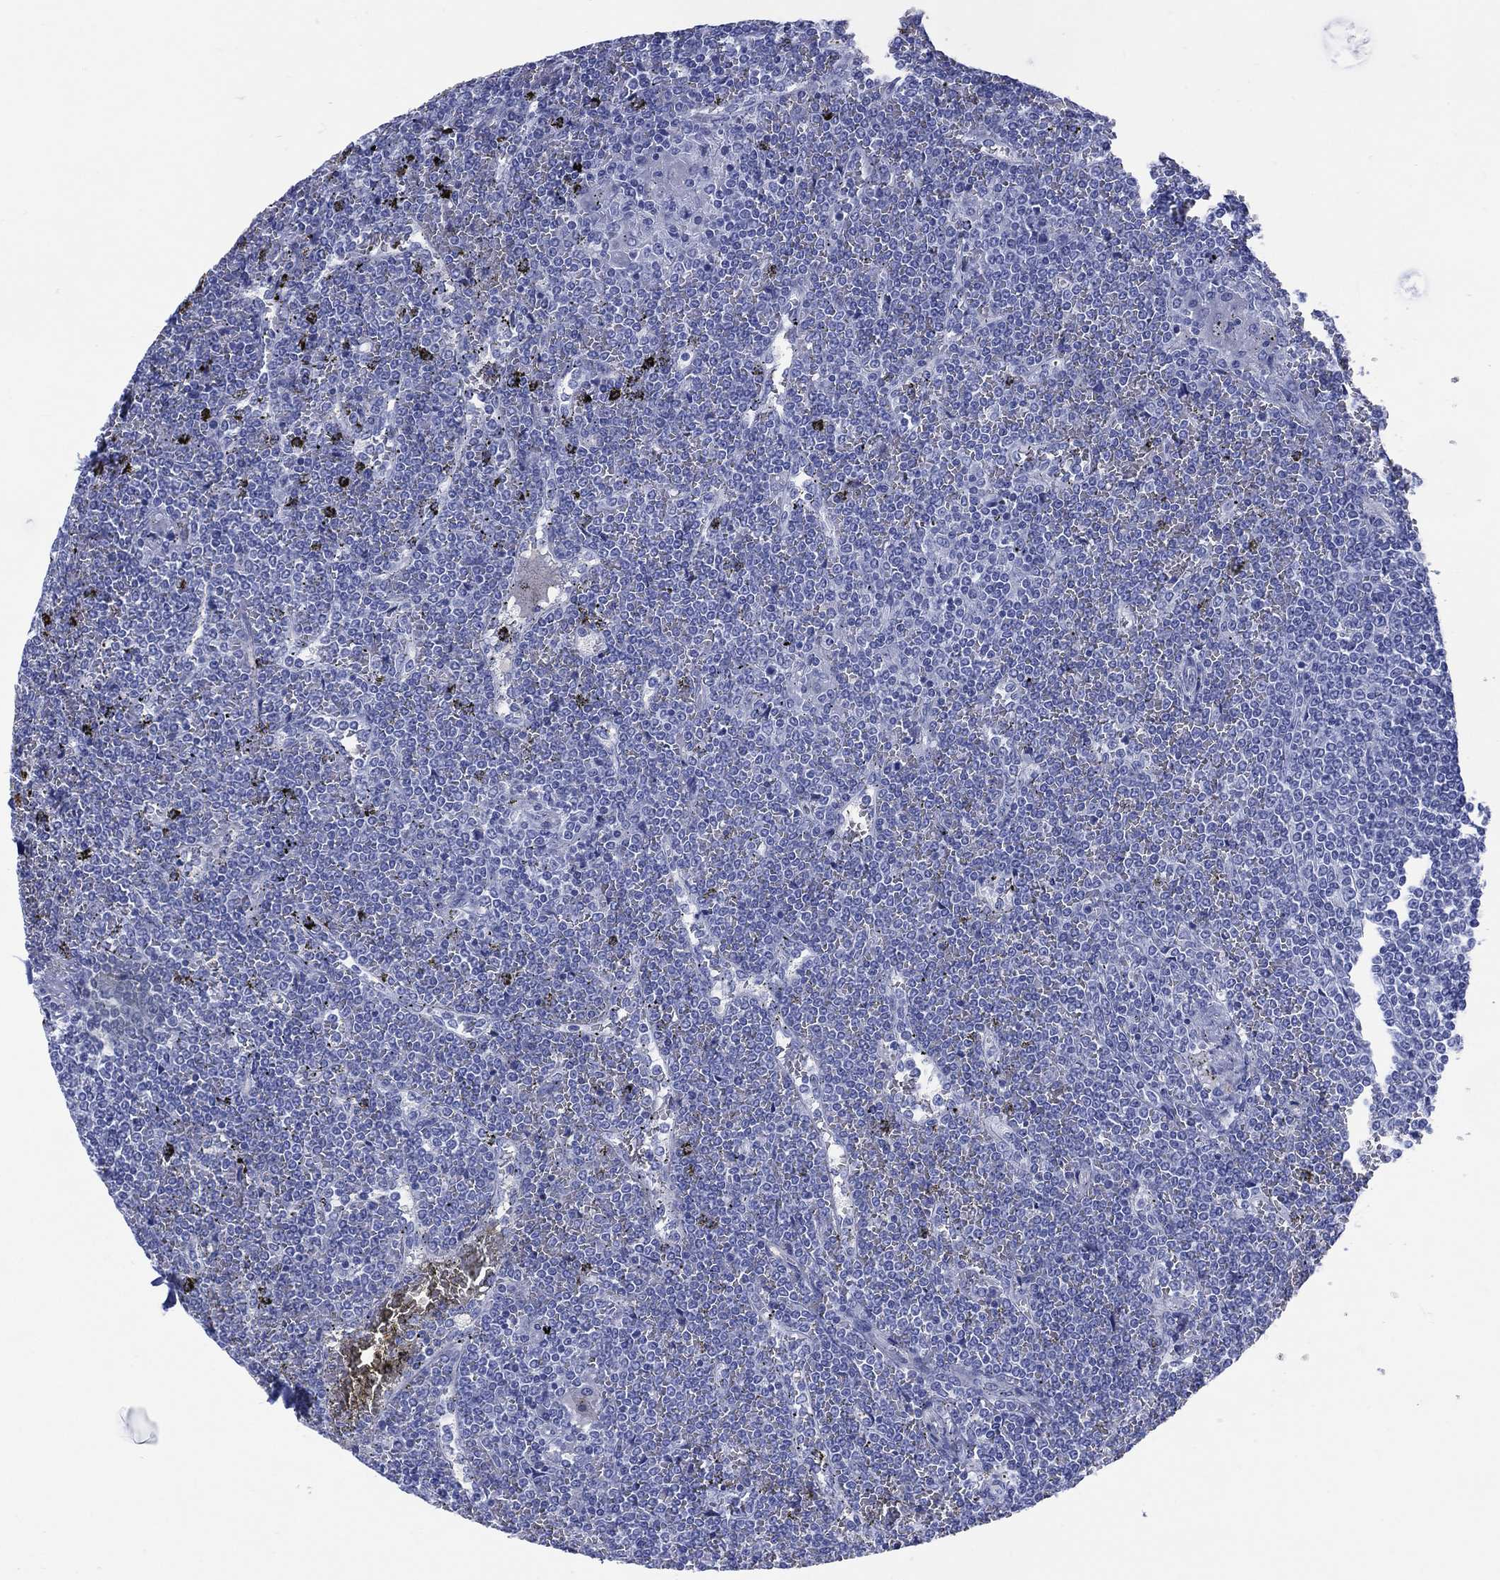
{"staining": {"intensity": "negative", "quantity": "none", "location": "none"}, "tissue": "lymphoma", "cell_type": "Tumor cells", "image_type": "cancer", "snomed": [{"axis": "morphology", "description": "Malignant lymphoma, non-Hodgkin's type, Low grade"}, {"axis": "topography", "description": "Spleen"}], "caption": "Micrograph shows no significant protein positivity in tumor cells of lymphoma. Brightfield microscopy of immunohistochemistry (IHC) stained with DAB (brown) and hematoxylin (blue), captured at high magnification.", "gene": "LRRD1", "patient": {"sex": "female", "age": 19}}